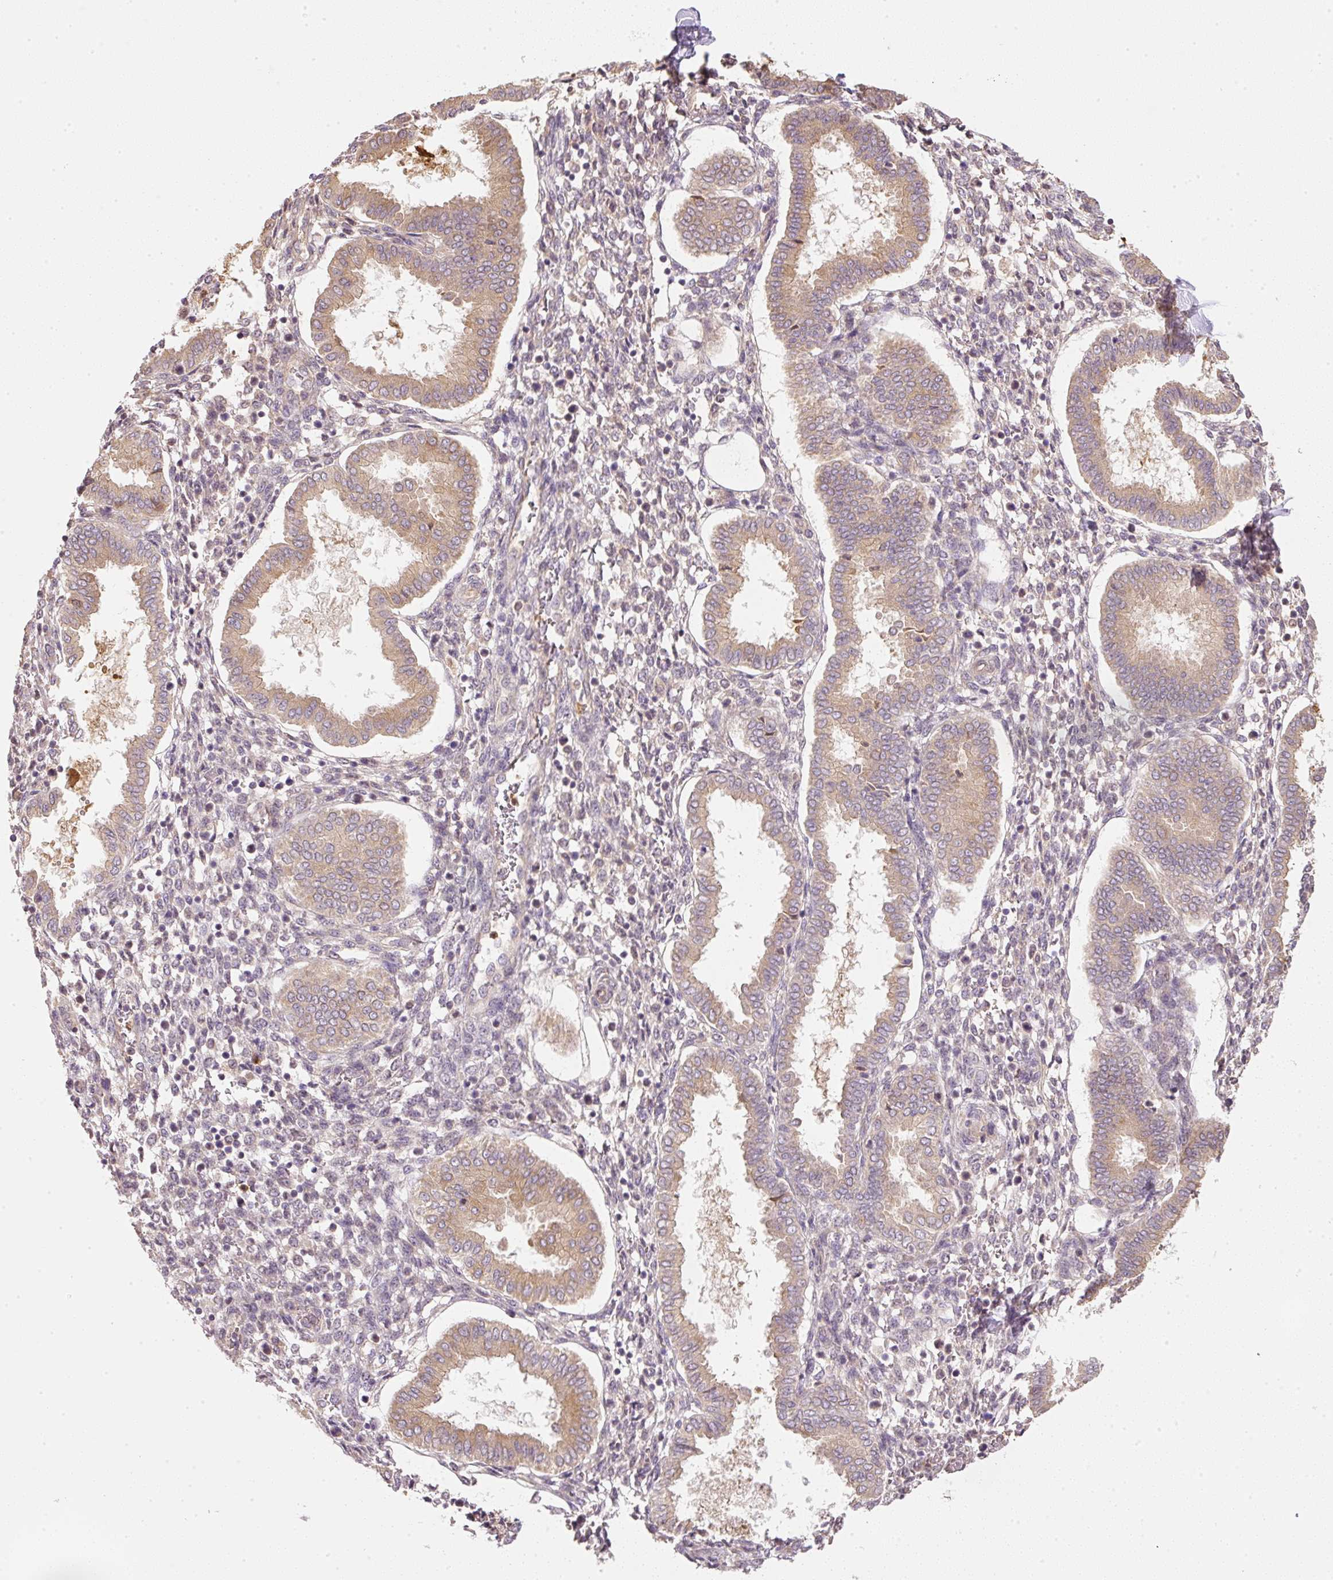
{"staining": {"intensity": "negative", "quantity": "none", "location": "none"}, "tissue": "endometrium", "cell_type": "Cells in endometrial stroma", "image_type": "normal", "snomed": [{"axis": "morphology", "description": "Normal tissue, NOS"}, {"axis": "topography", "description": "Endometrium"}], "caption": "Cells in endometrial stroma show no significant staining in normal endometrium. (Immunohistochemistry (ihc), brightfield microscopy, high magnification).", "gene": "CTTNBP2", "patient": {"sex": "female", "age": 24}}